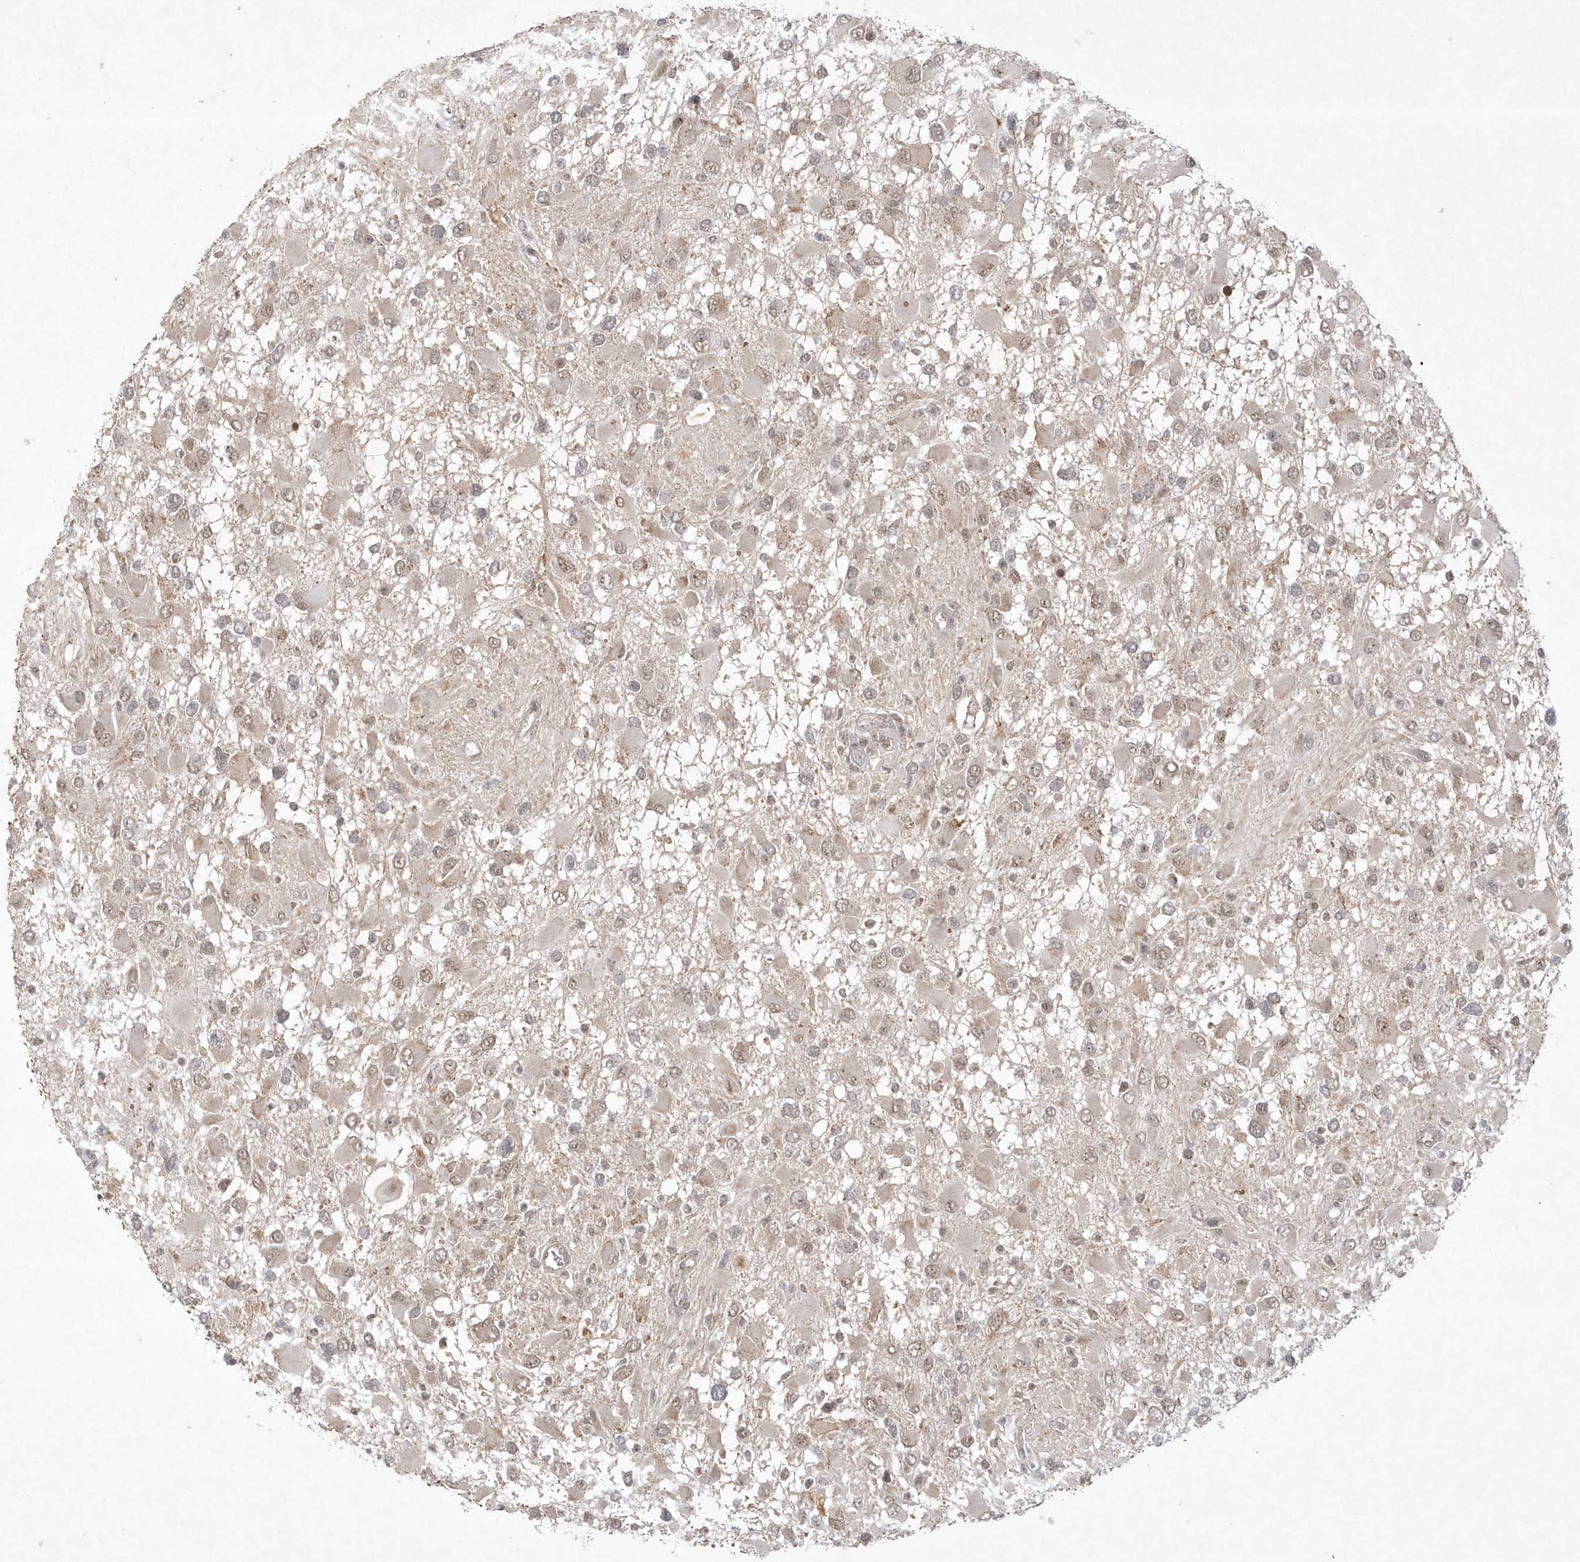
{"staining": {"intensity": "weak", "quantity": "25%-75%", "location": "nuclear"}, "tissue": "glioma", "cell_type": "Tumor cells", "image_type": "cancer", "snomed": [{"axis": "morphology", "description": "Glioma, malignant, High grade"}, {"axis": "topography", "description": "Brain"}], "caption": "The micrograph exhibits immunohistochemical staining of glioma. There is weak nuclear expression is appreciated in about 25%-75% of tumor cells. (Stains: DAB (3,3'-diaminobenzidine) in brown, nuclei in blue, Microscopy: brightfield microscopy at high magnification).", "gene": "CPSF3", "patient": {"sex": "male", "age": 53}}